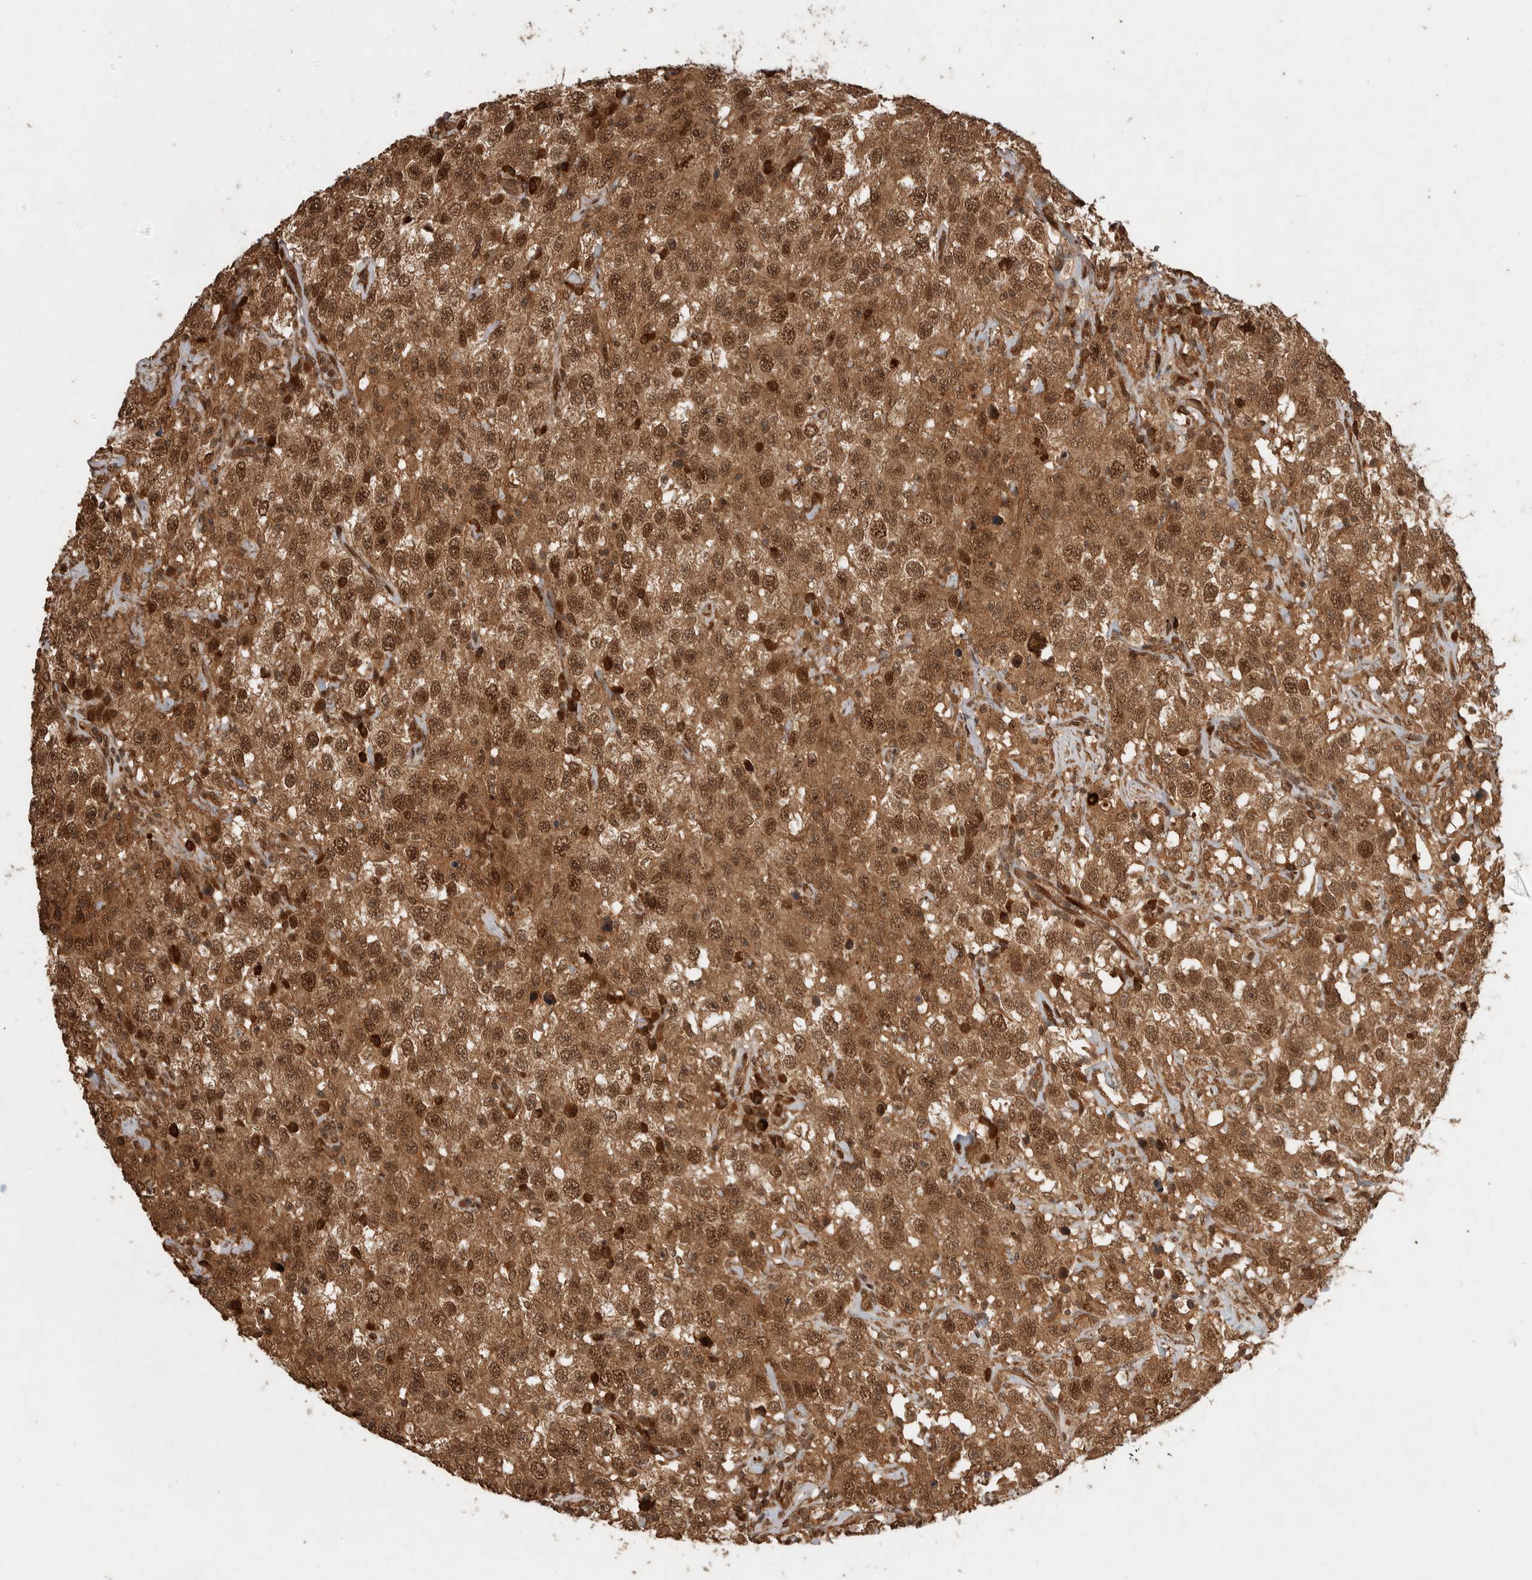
{"staining": {"intensity": "moderate", "quantity": ">75%", "location": "cytoplasmic/membranous,nuclear"}, "tissue": "testis cancer", "cell_type": "Tumor cells", "image_type": "cancer", "snomed": [{"axis": "morphology", "description": "Seminoma, NOS"}, {"axis": "topography", "description": "Testis"}], "caption": "A high-resolution image shows IHC staining of testis seminoma, which displays moderate cytoplasmic/membranous and nuclear expression in approximately >75% of tumor cells.", "gene": "CNTROB", "patient": {"sex": "male", "age": 41}}